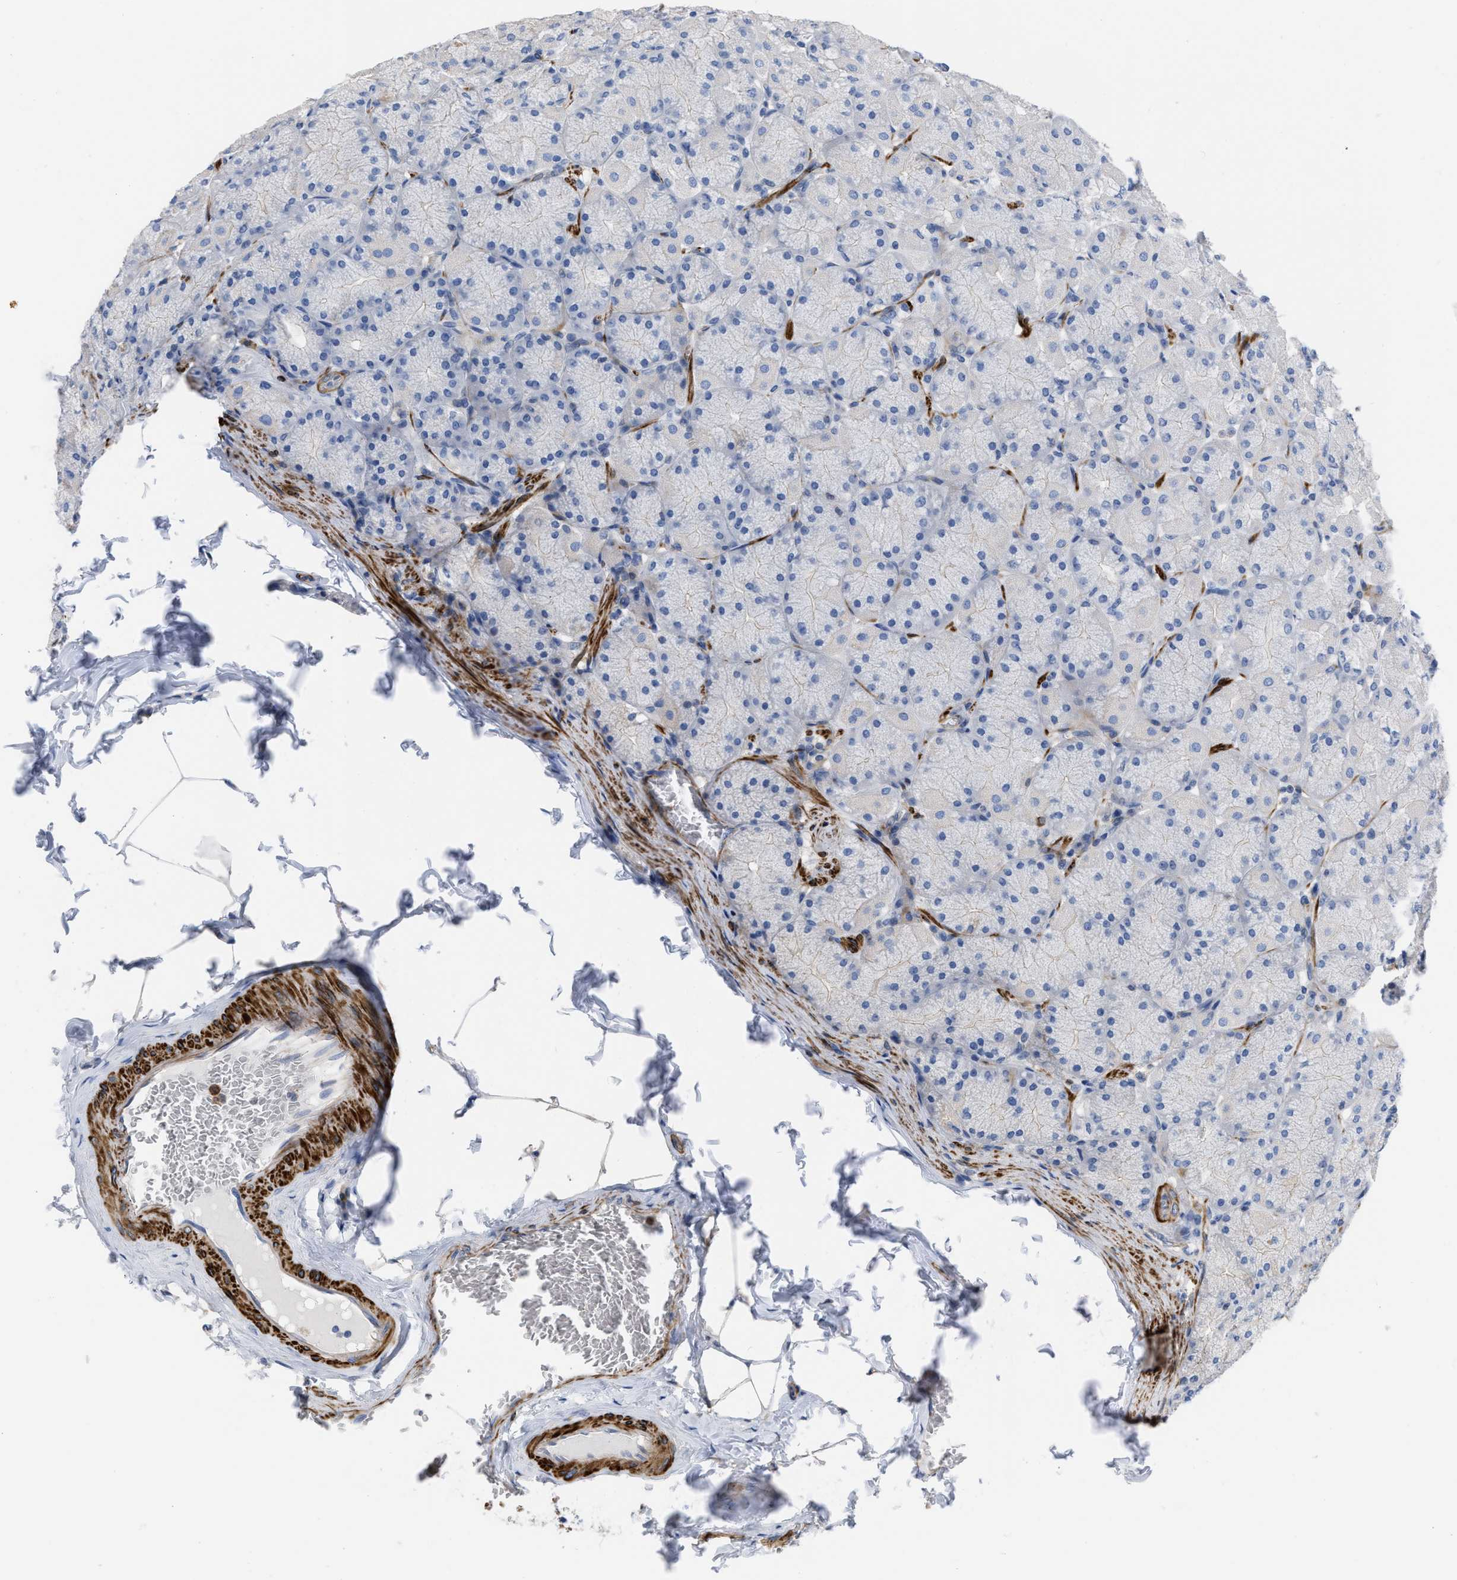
{"staining": {"intensity": "negative", "quantity": "none", "location": "none"}, "tissue": "stomach", "cell_type": "Glandular cells", "image_type": "normal", "snomed": [{"axis": "morphology", "description": "Normal tissue, NOS"}, {"axis": "topography", "description": "Stomach, upper"}], "caption": "Glandular cells are negative for brown protein staining in normal stomach. (Stains: DAB (3,3'-diaminobenzidine) IHC with hematoxylin counter stain, Microscopy: brightfield microscopy at high magnification).", "gene": "PRMT2", "patient": {"sex": "female", "age": 56}}